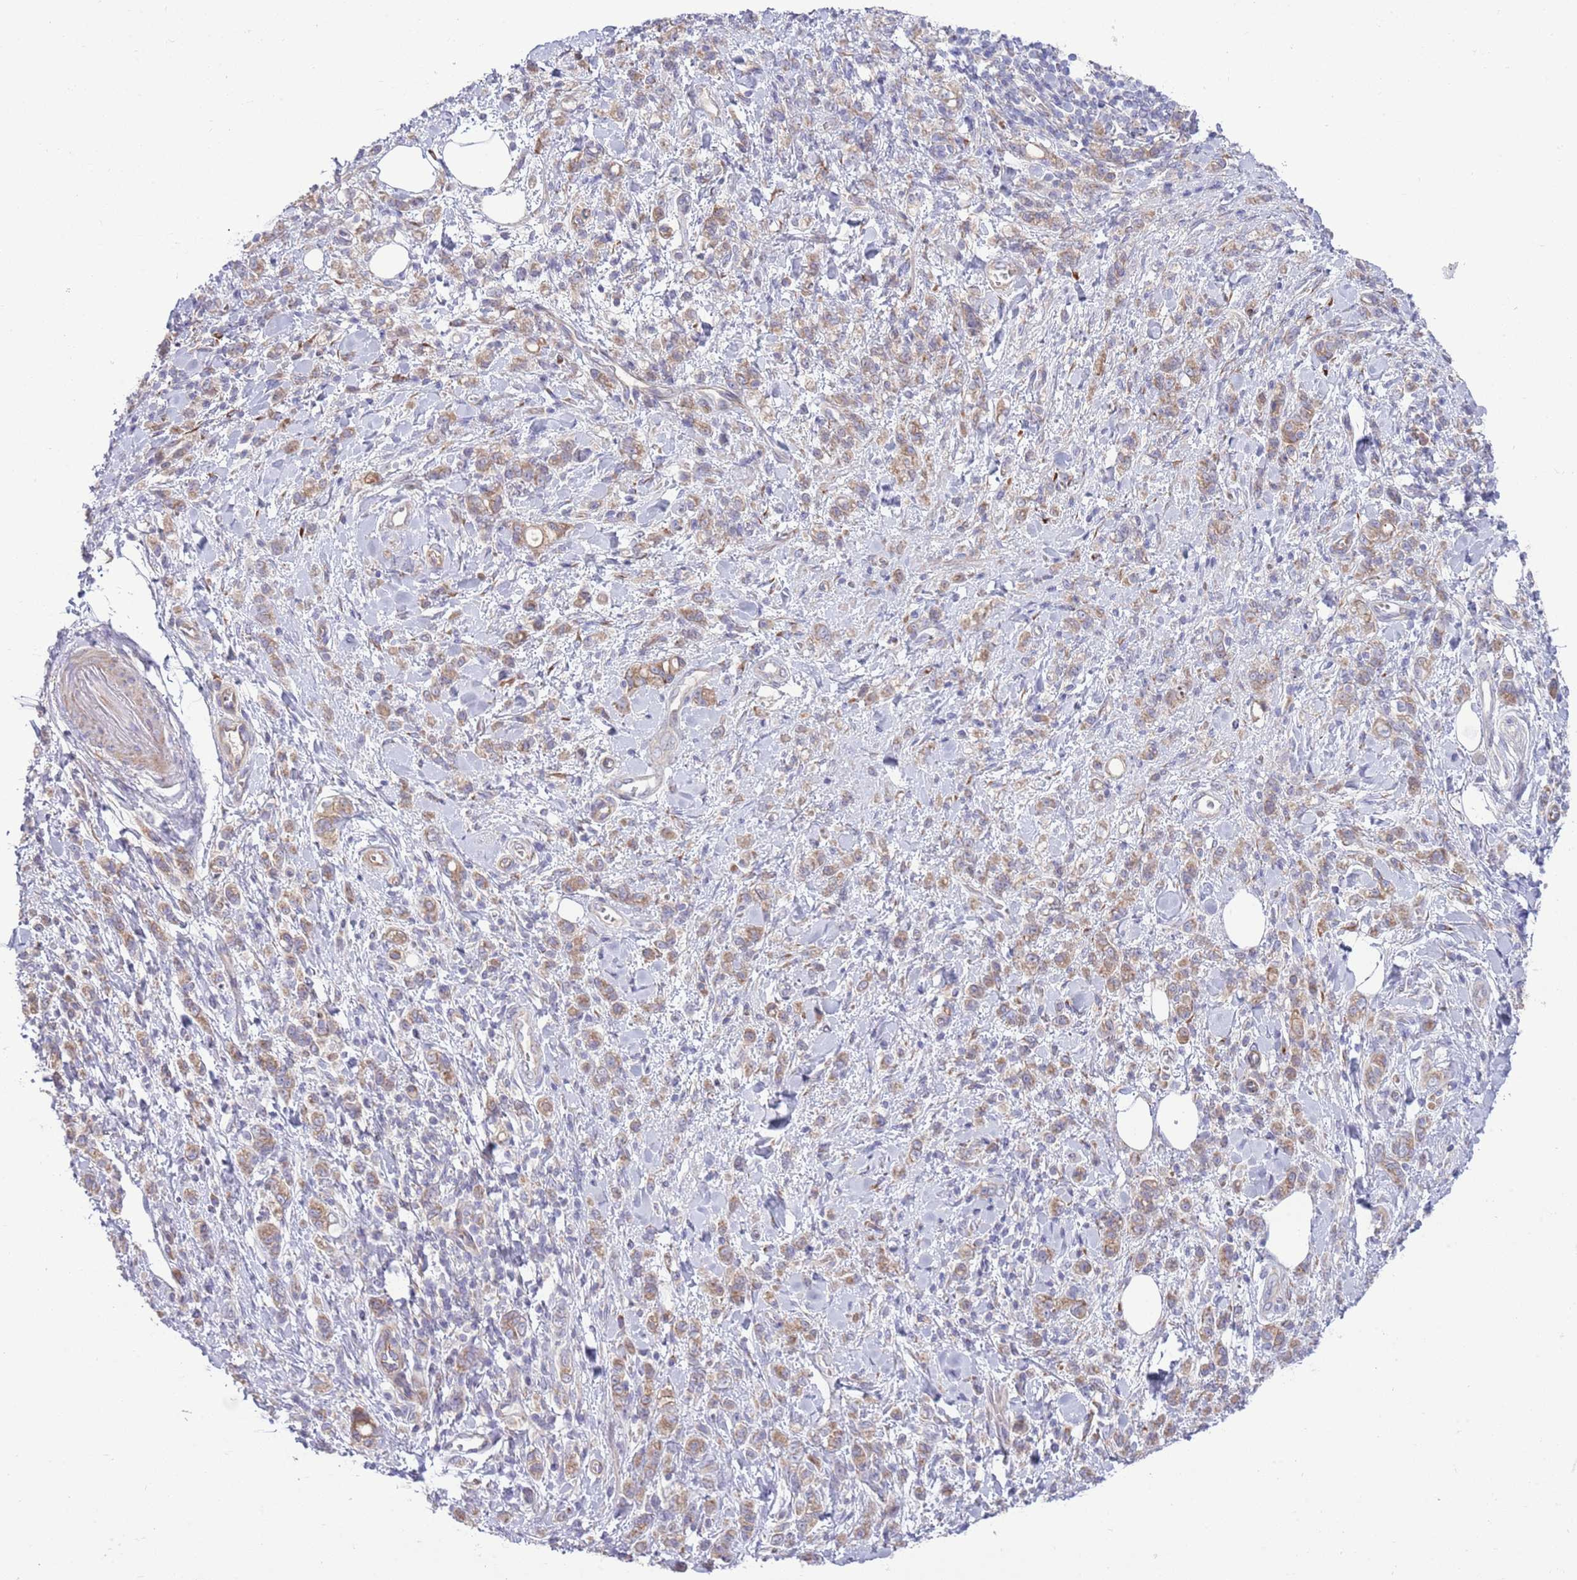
{"staining": {"intensity": "moderate", "quantity": ">75%", "location": "cytoplasmic/membranous"}, "tissue": "stomach cancer", "cell_type": "Tumor cells", "image_type": "cancer", "snomed": [{"axis": "morphology", "description": "Adenocarcinoma, NOS"}, {"axis": "topography", "description": "Stomach"}], "caption": "Protein staining exhibits moderate cytoplasmic/membranous positivity in about >75% of tumor cells in adenocarcinoma (stomach). The protein is shown in brown color, while the nuclei are stained blue.", "gene": "TOMM5", "patient": {"sex": "male", "age": 77}}